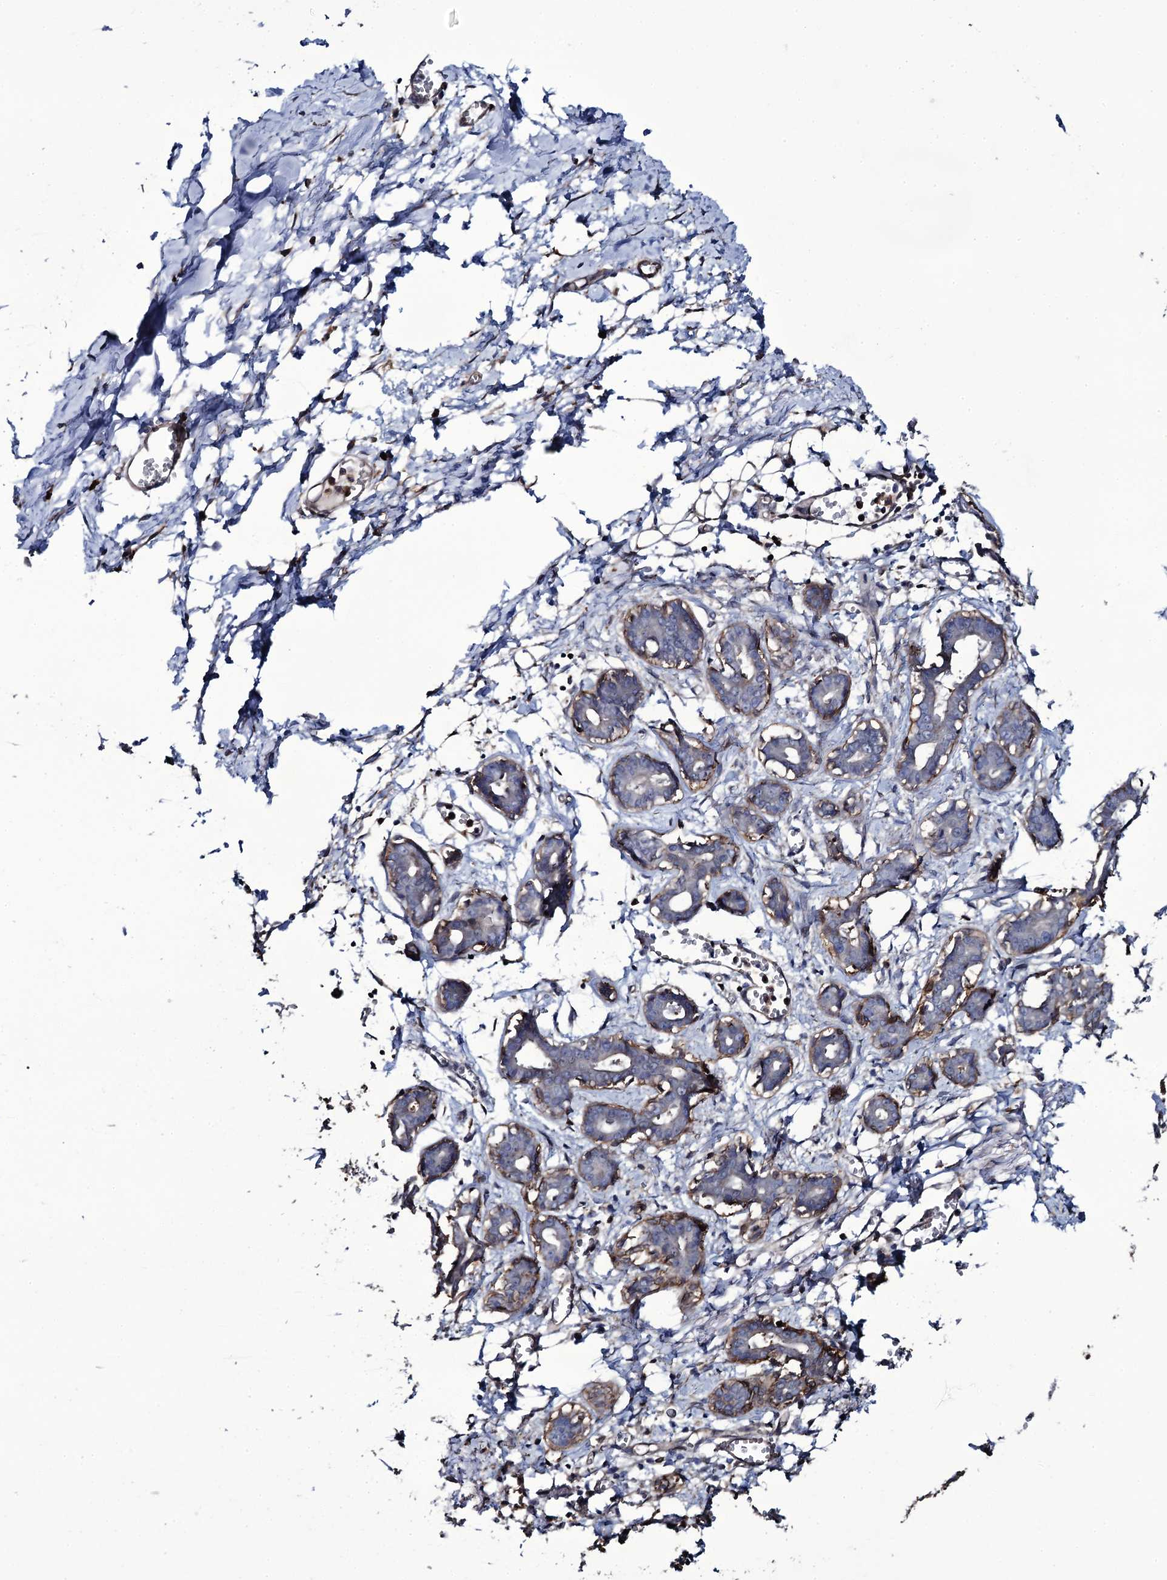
{"staining": {"intensity": "weak", "quantity": ">75%", "location": "cytoplasmic/membranous"}, "tissue": "breast", "cell_type": "Adipocytes", "image_type": "normal", "snomed": [{"axis": "morphology", "description": "Normal tissue, NOS"}, {"axis": "topography", "description": "Breast"}], "caption": "IHC image of unremarkable breast: breast stained using IHC exhibits low levels of weak protein expression localized specifically in the cytoplasmic/membranous of adipocytes, appearing as a cytoplasmic/membranous brown color.", "gene": "TTC23", "patient": {"sex": "female", "age": 27}}